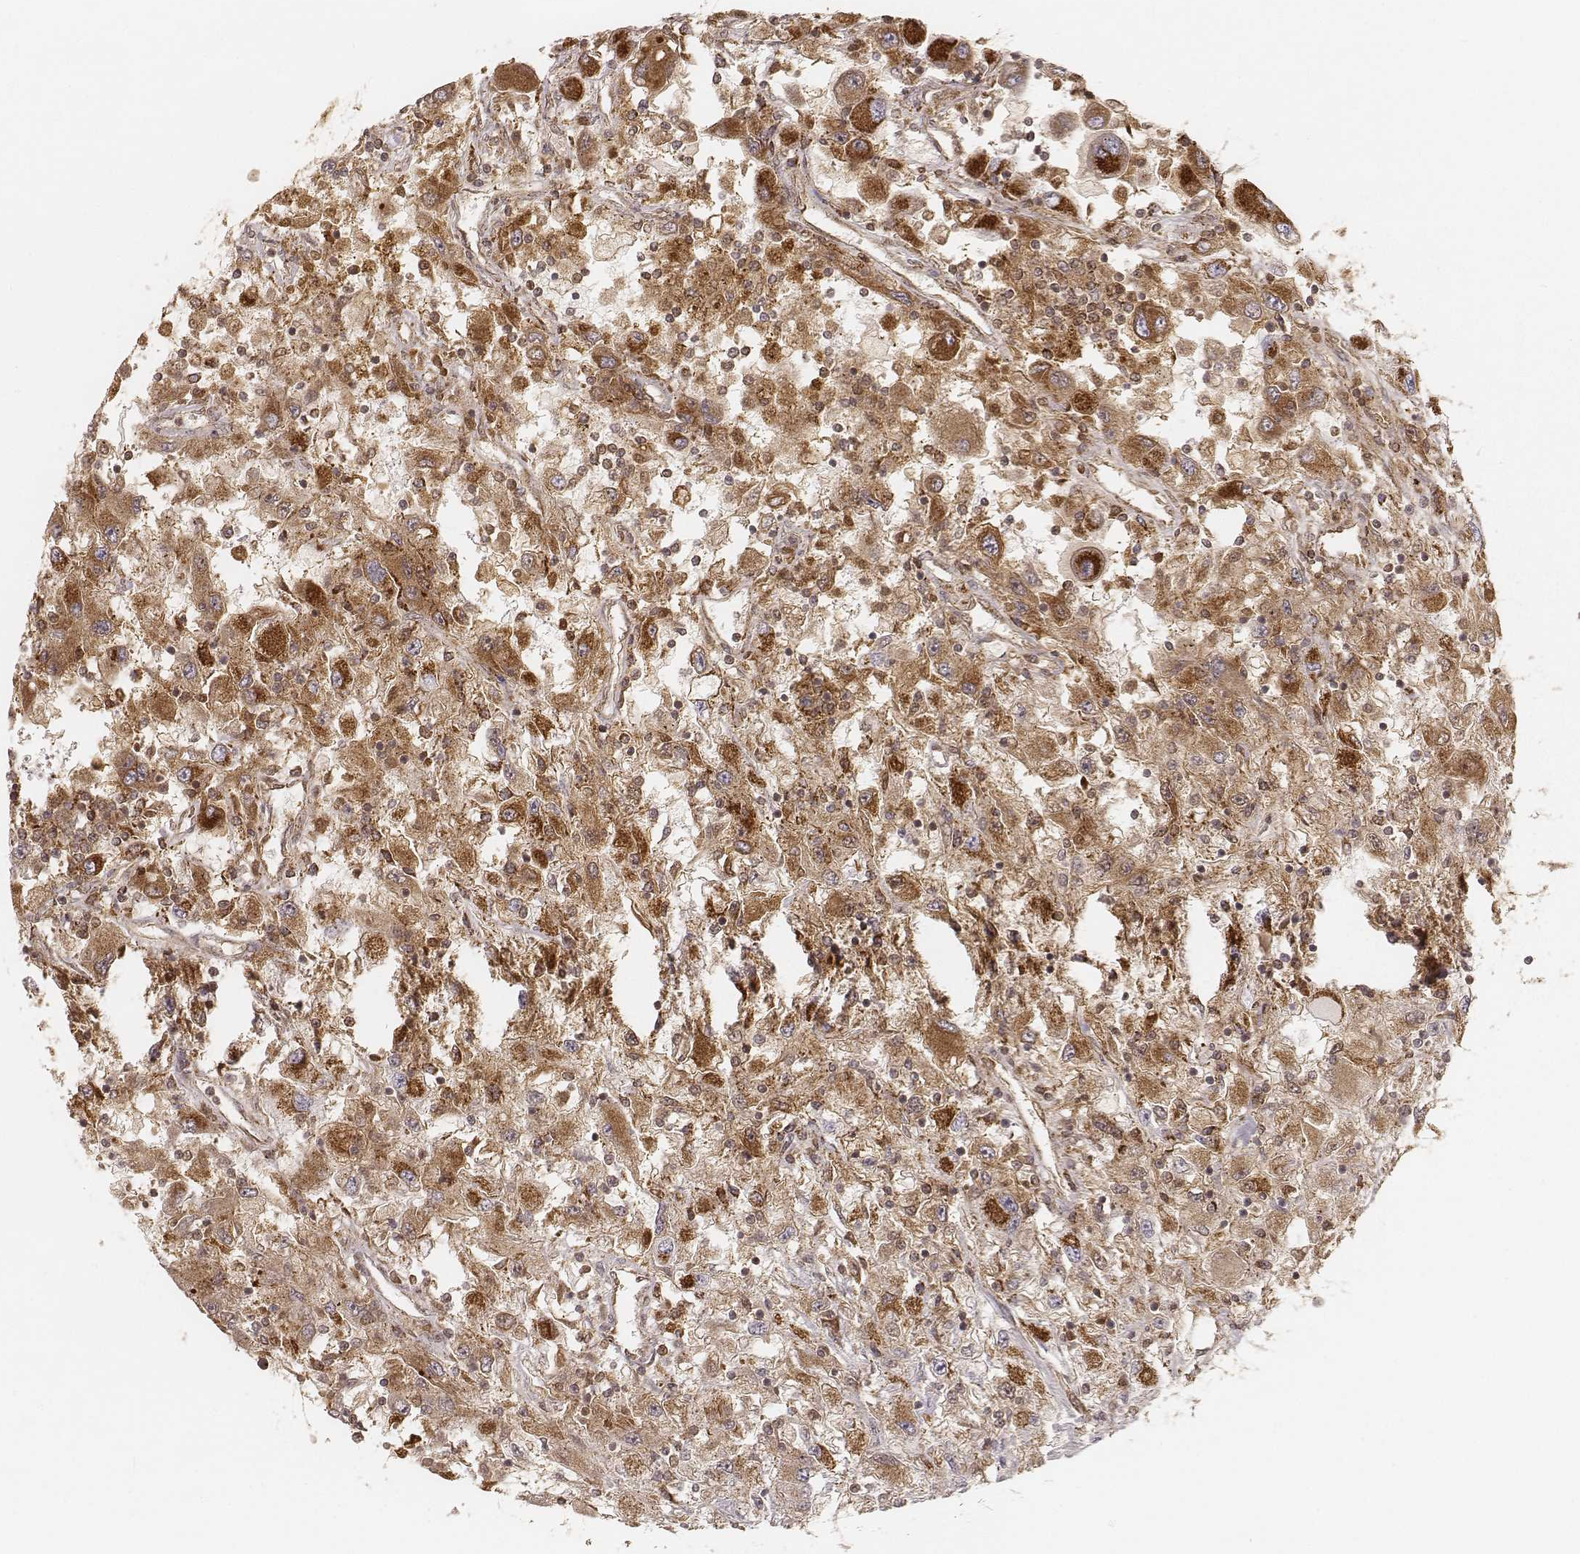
{"staining": {"intensity": "strong", "quantity": ">75%", "location": "cytoplasmic/membranous"}, "tissue": "renal cancer", "cell_type": "Tumor cells", "image_type": "cancer", "snomed": [{"axis": "morphology", "description": "Adenocarcinoma, NOS"}, {"axis": "topography", "description": "Kidney"}], "caption": "Renal cancer (adenocarcinoma) stained for a protein (brown) demonstrates strong cytoplasmic/membranous positive positivity in about >75% of tumor cells.", "gene": "CS", "patient": {"sex": "female", "age": 67}}